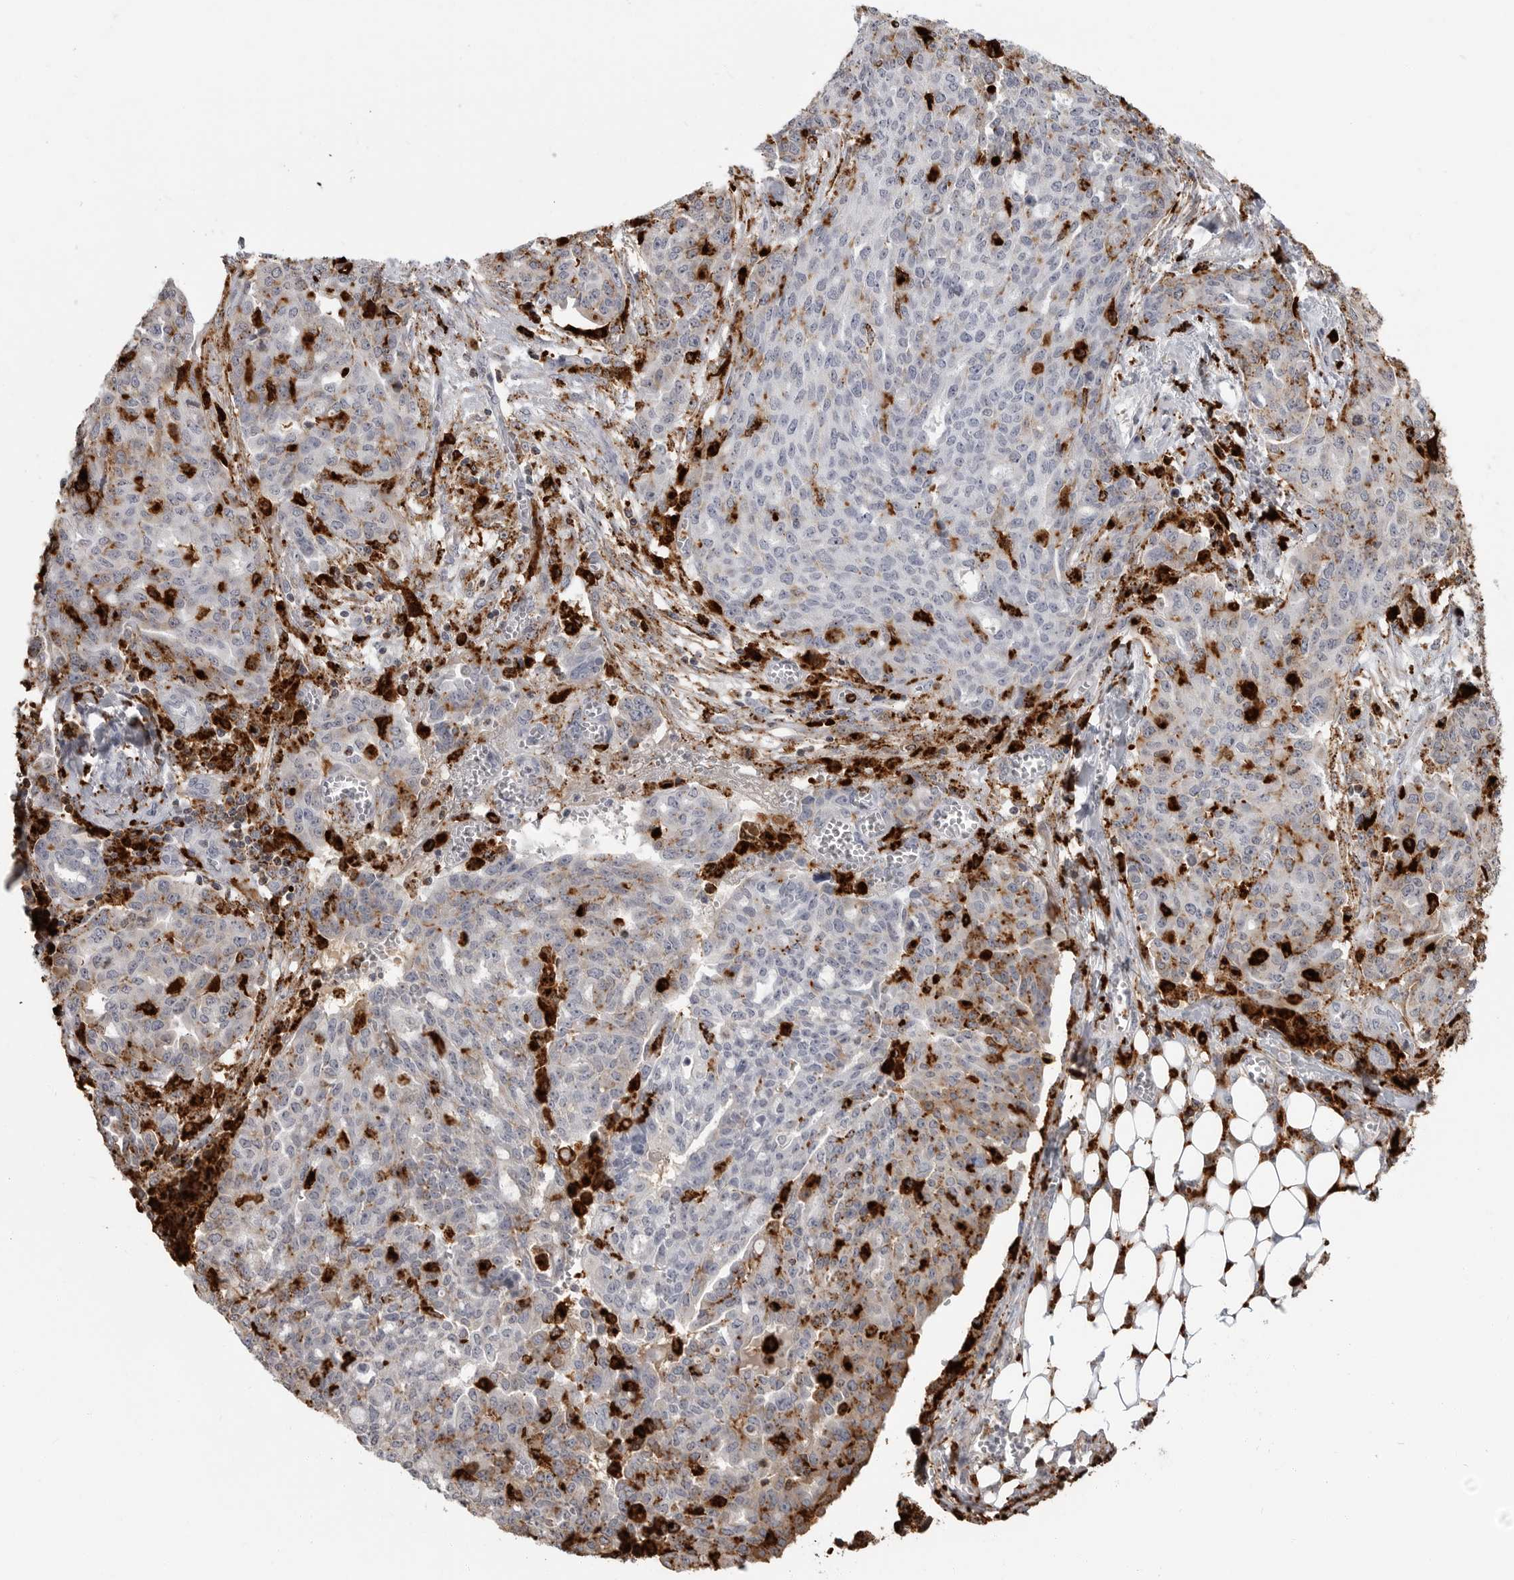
{"staining": {"intensity": "moderate", "quantity": "<25%", "location": "cytoplasmic/membranous"}, "tissue": "ovarian cancer", "cell_type": "Tumor cells", "image_type": "cancer", "snomed": [{"axis": "morphology", "description": "Cystadenocarcinoma, serous, NOS"}, {"axis": "topography", "description": "Soft tissue"}, {"axis": "topography", "description": "Ovary"}], "caption": "Moderate cytoplasmic/membranous expression for a protein is present in approximately <25% of tumor cells of serous cystadenocarcinoma (ovarian) using IHC.", "gene": "IFI30", "patient": {"sex": "female", "age": 57}}